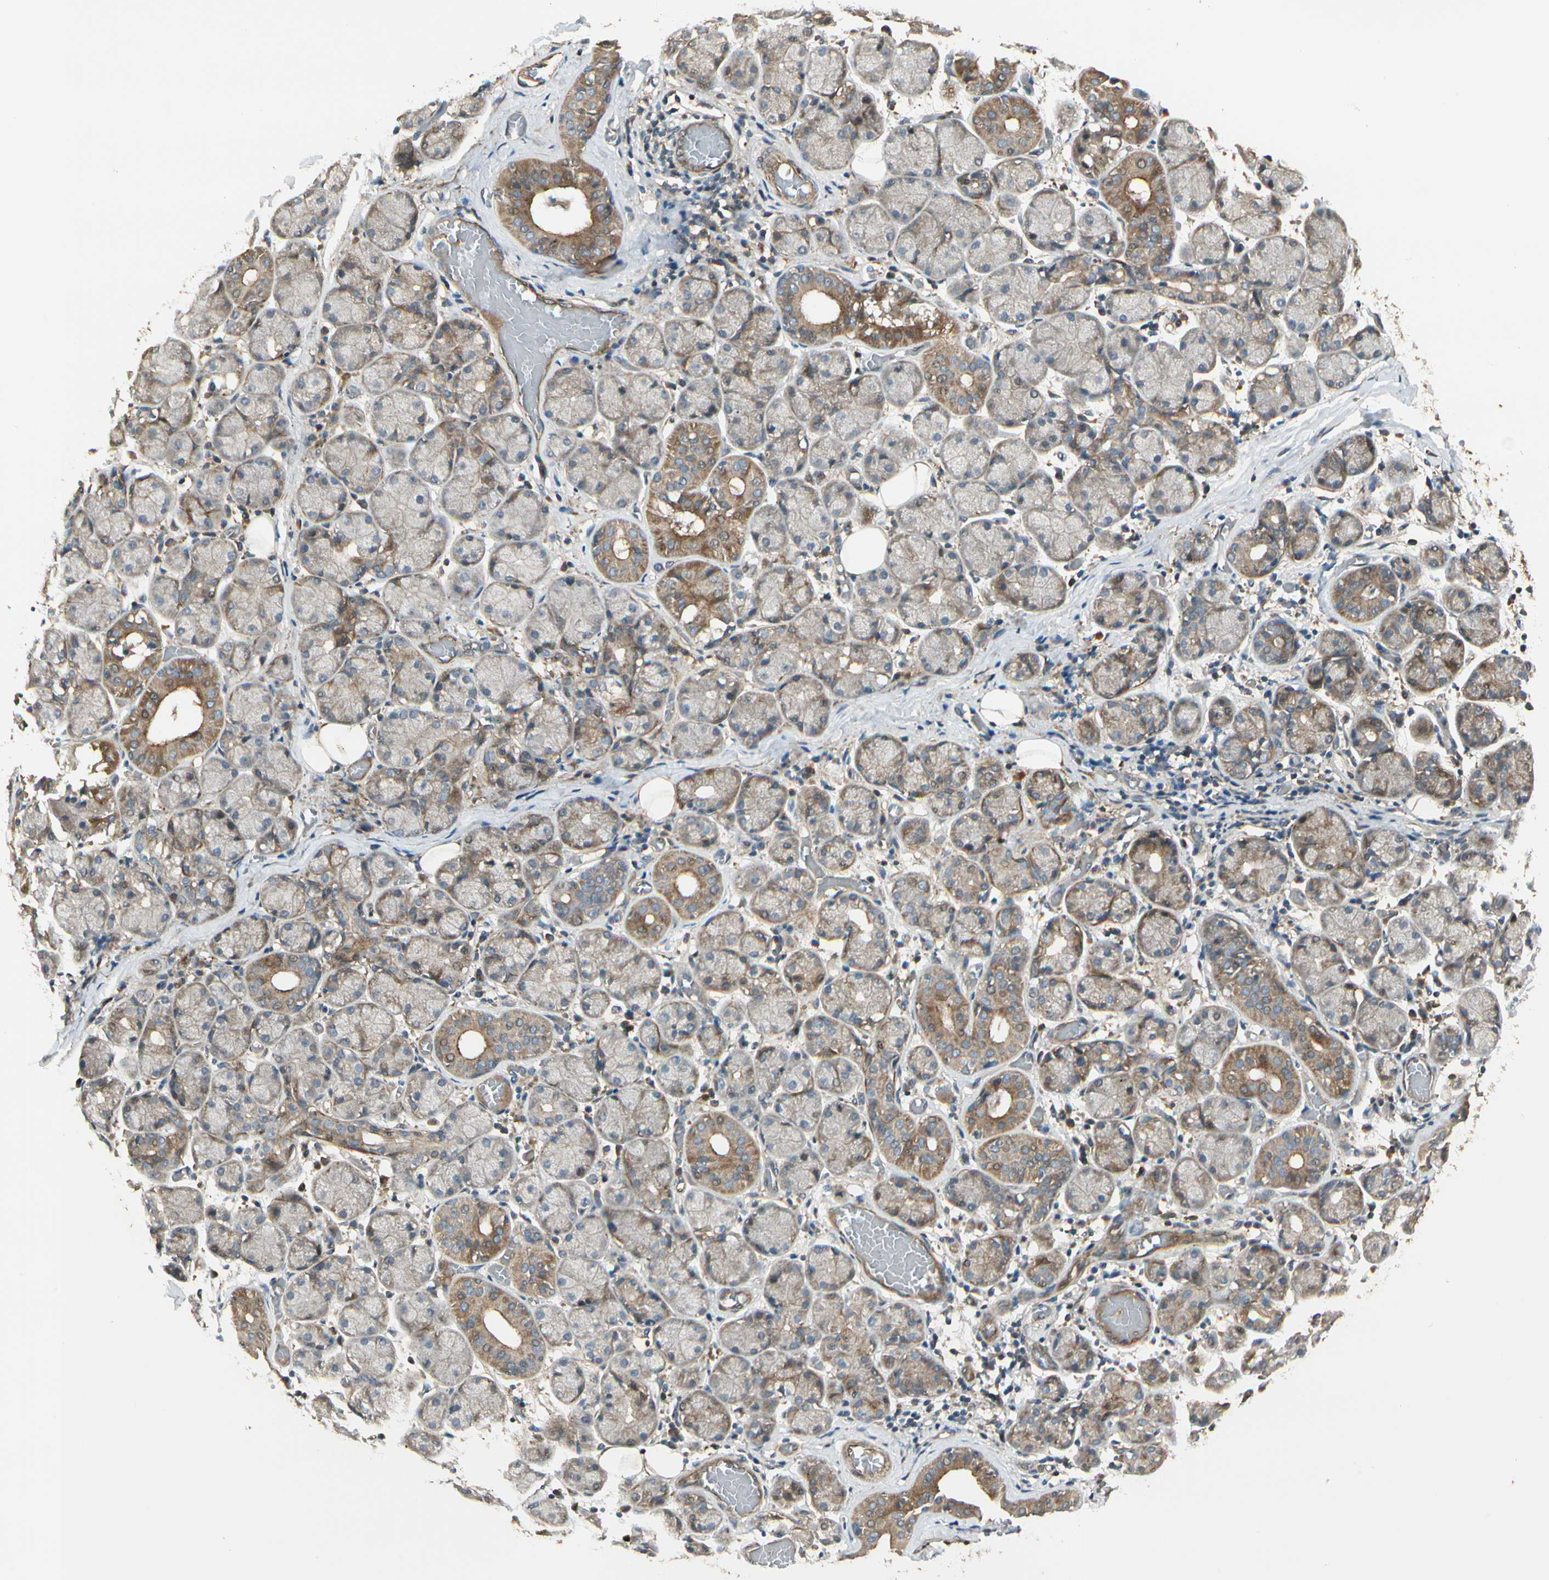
{"staining": {"intensity": "weak", "quantity": "<25%", "location": "cytoplasmic/membranous"}, "tissue": "salivary gland", "cell_type": "Glandular cells", "image_type": "normal", "snomed": [{"axis": "morphology", "description": "Normal tissue, NOS"}, {"axis": "topography", "description": "Salivary gland"}], "caption": "A high-resolution photomicrograph shows immunohistochemistry staining of unremarkable salivary gland, which displays no significant staining in glandular cells. (Brightfield microscopy of DAB (3,3'-diaminobenzidine) immunohistochemistry at high magnification).", "gene": "ACVR1", "patient": {"sex": "female", "age": 24}}